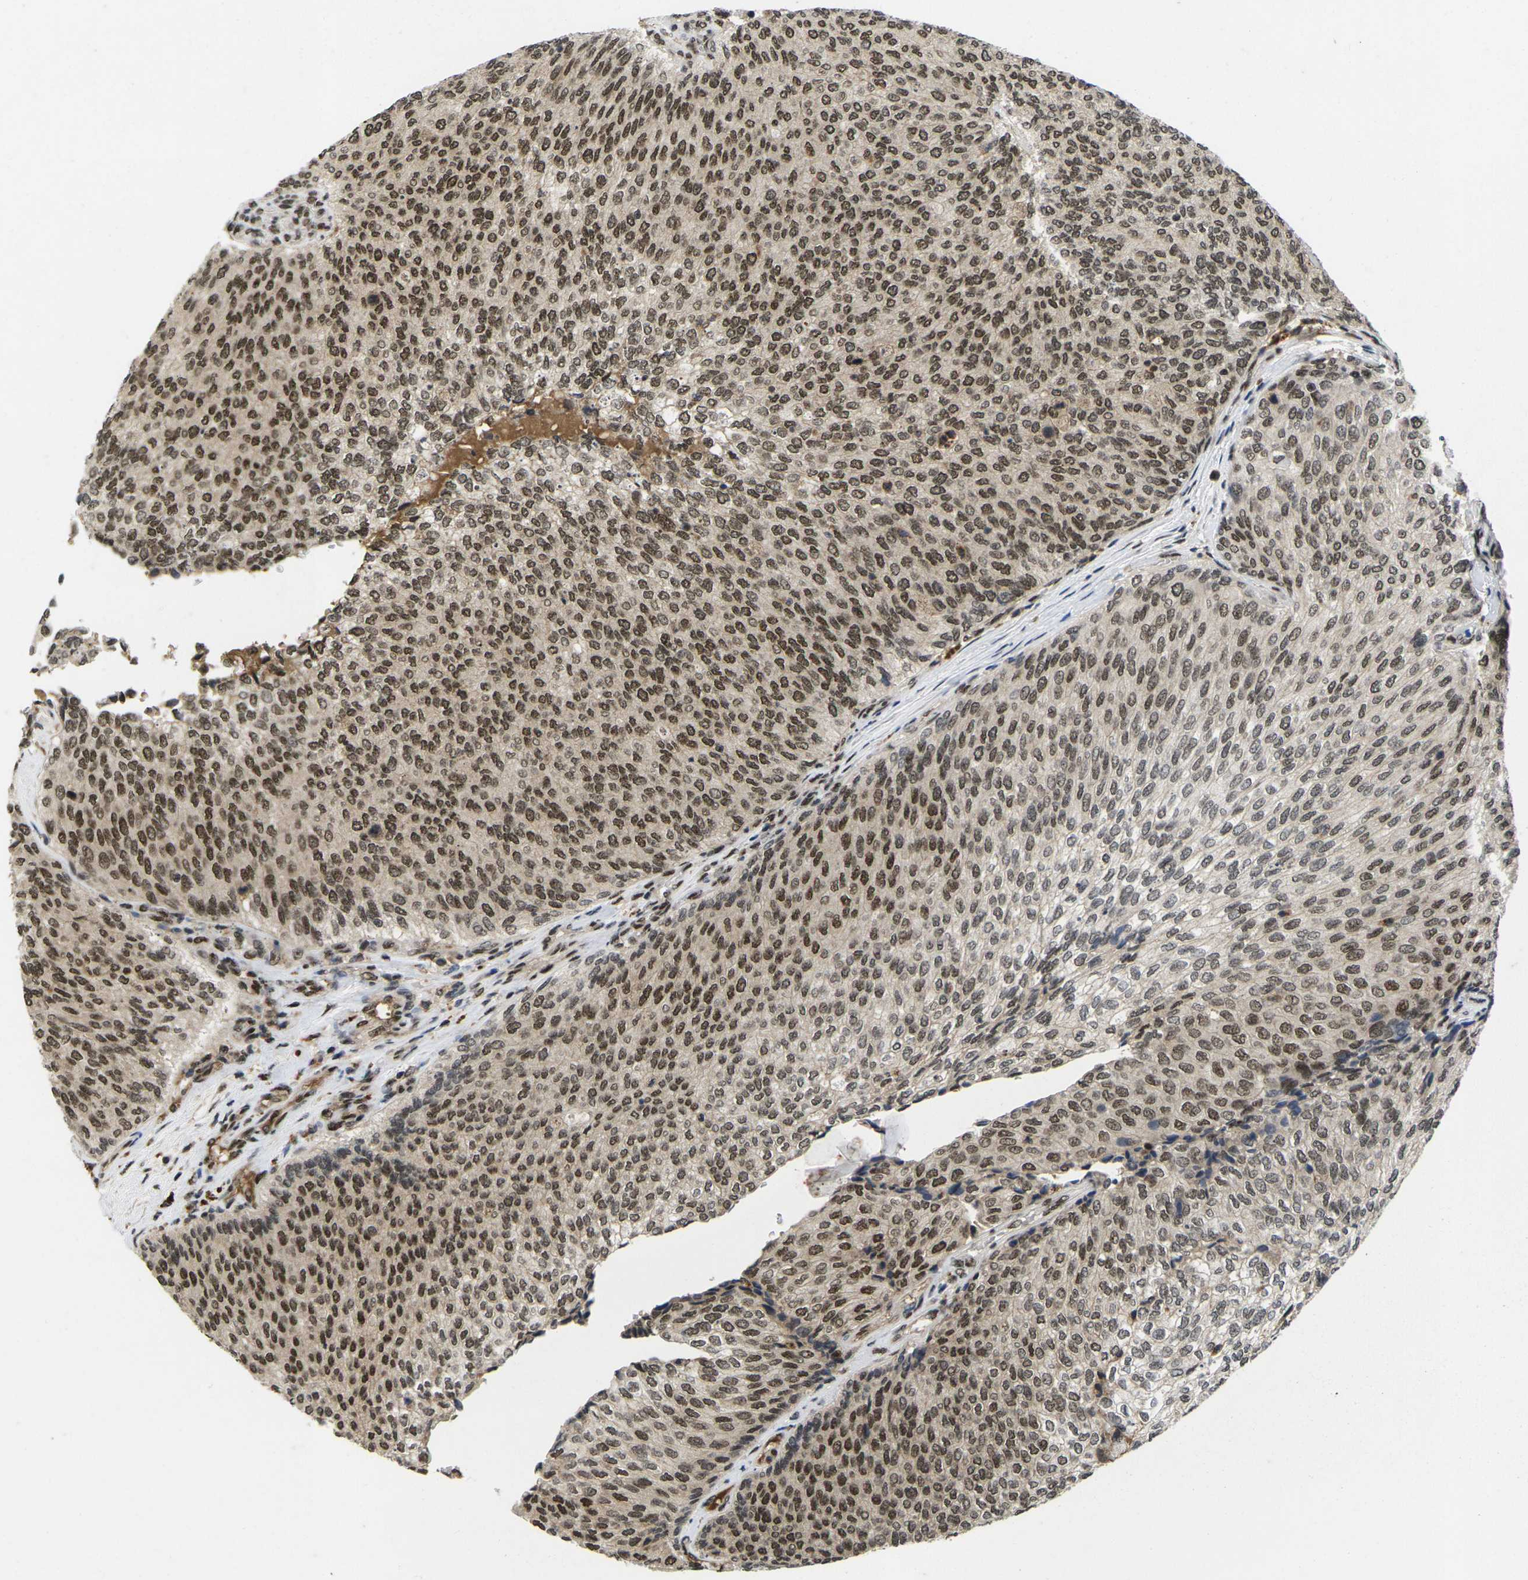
{"staining": {"intensity": "strong", "quantity": ">75%", "location": "nuclear"}, "tissue": "urothelial cancer", "cell_type": "Tumor cells", "image_type": "cancer", "snomed": [{"axis": "morphology", "description": "Urothelial carcinoma, Low grade"}, {"axis": "topography", "description": "Urinary bladder"}], "caption": "Urothelial cancer was stained to show a protein in brown. There is high levels of strong nuclear expression in approximately >75% of tumor cells.", "gene": "GTF2E1", "patient": {"sex": "female", "age": 79}}